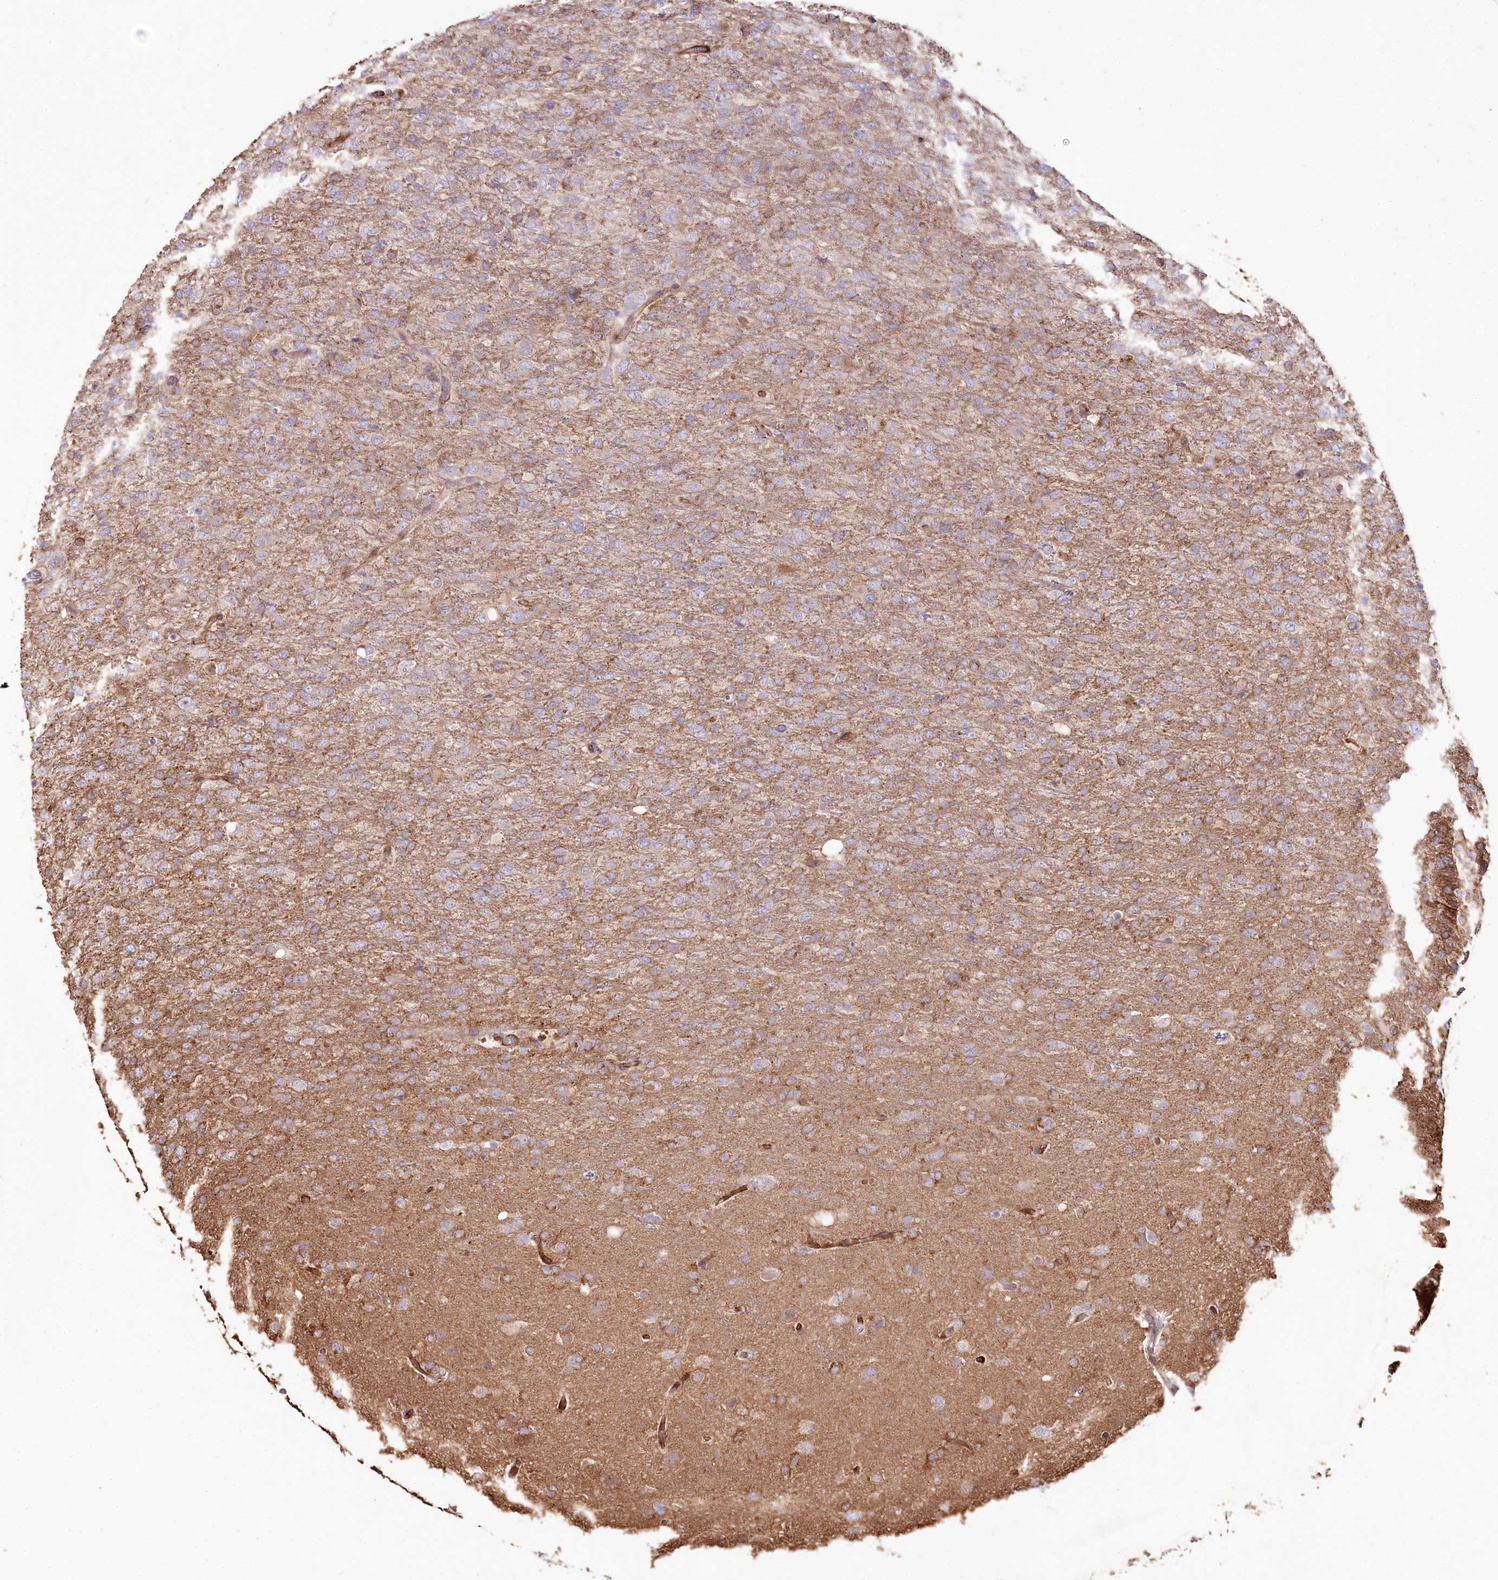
{"staining": {"intensity": "strong", "quantity": "<25%", "location": "cytoplasmic/membranous"}, "tissue": "glioma", "cell_type": "Tumor cells", "image_type": "cancer", "snomed": [{"axis": "morphology", "description": "Glioma, malignant, High grade"}, {"axis": "topography", "description": "Brain"}], "caption": "This photomicrograph exhibits malignant glioma (high-grade) stained with immunohistochemistry (IHC) to label a protein in brown. The cytoplasmic/membranous of tumor cells show strong positivity for the protein. Nuclei are counter-stained blue.", "gene": "SUMF1", "patient": {"sex": "female", "age": 74}}